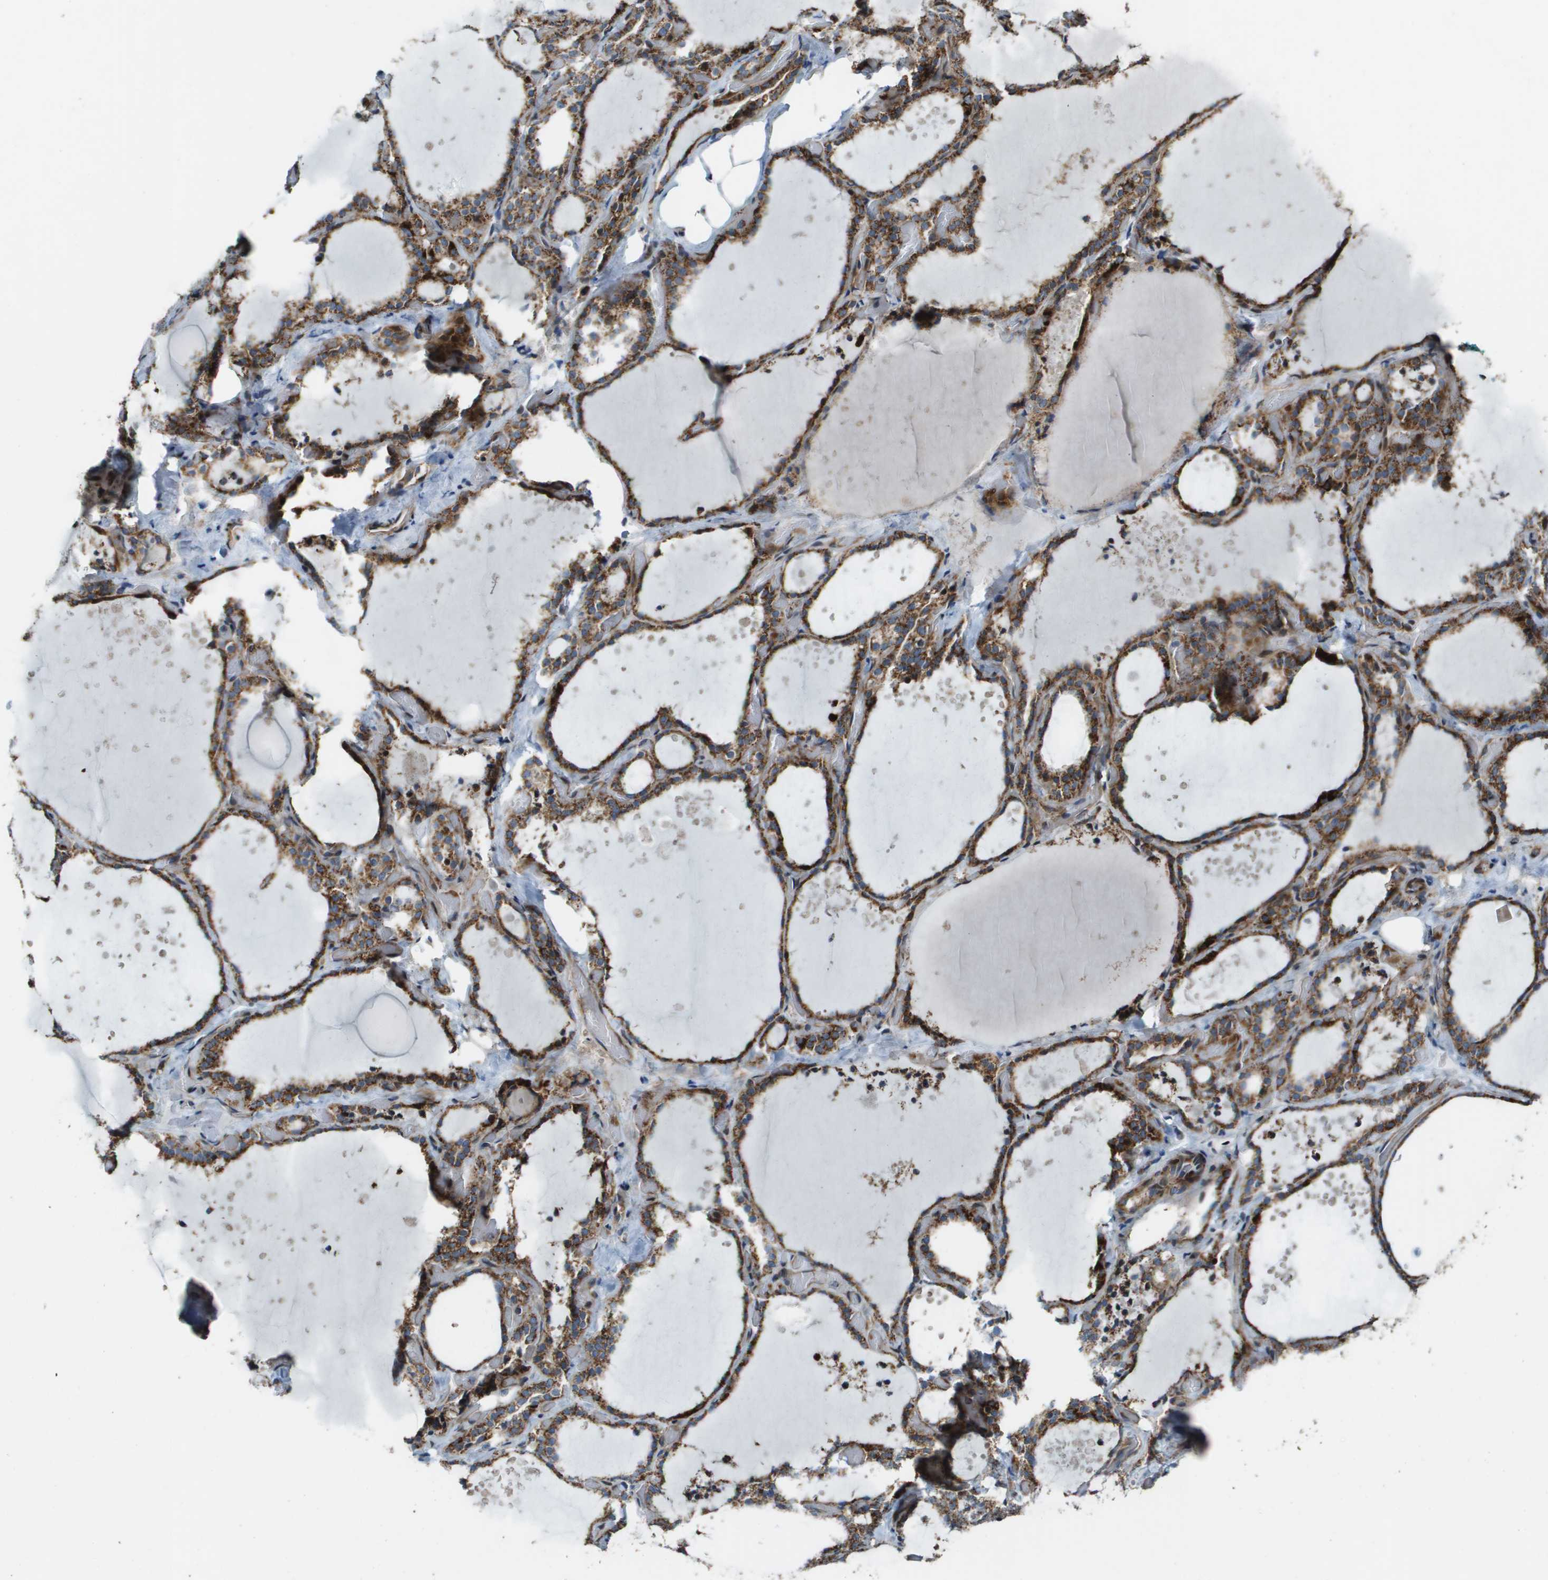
{"staining": {"intensity": "strong", "quantity": ">75%", "location": "cytoplasmic/membranous"}, "tissue": "thyroid gland", "cell_type": "Glandular cells", "image_type": "normal", "snomed": [{"axis": "morphology", "description": "Normal tissue, NOS"}, {"axis": "topography", "description": "Thyroid gland"}], "caption": "Normal thyroid gland shows strong cytoplasmic/membranous expression in about >75% of glandular cells, visualized by immunohistochemistry.", "gene": "MGAT3", "patient": {"sex": "female", "age": 44}}